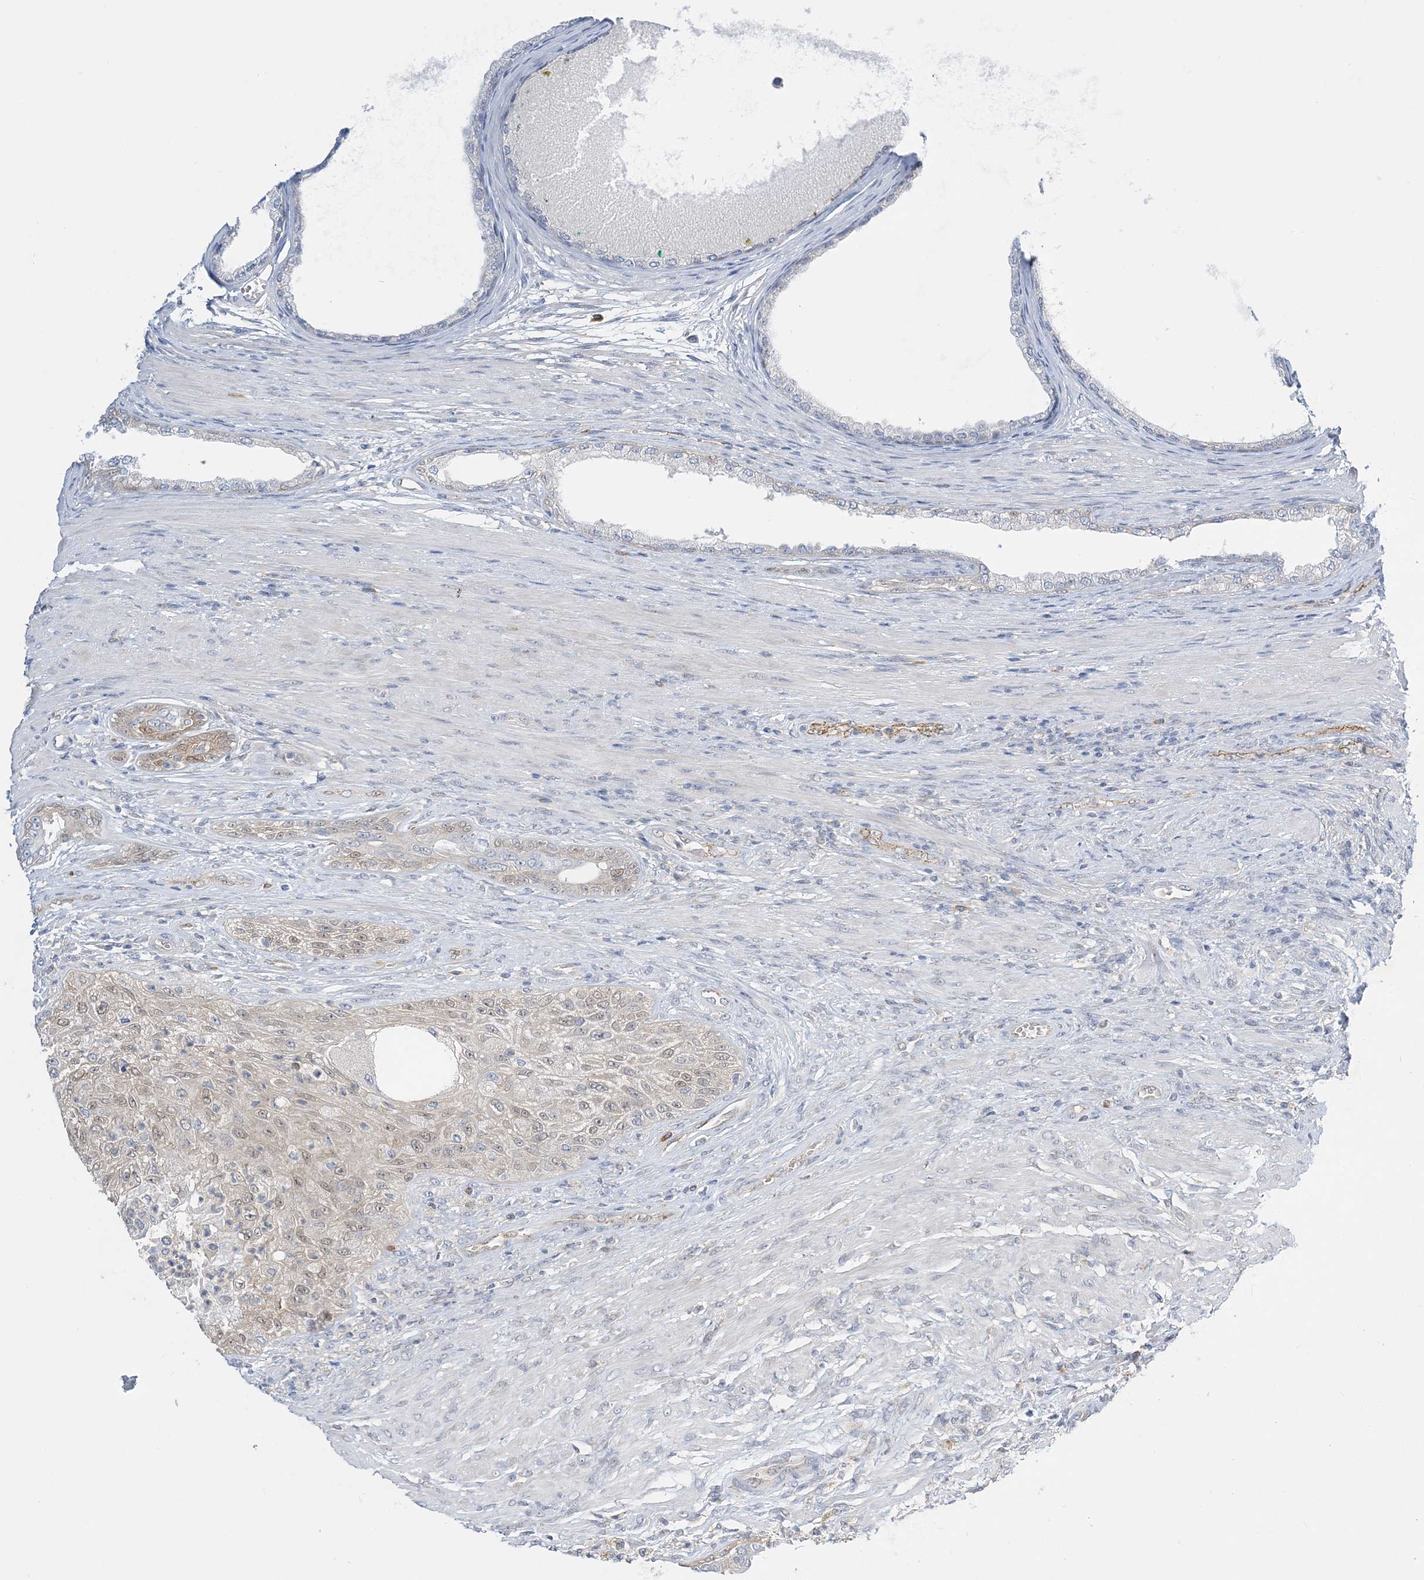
{"staining": {"intensity": "weak", "quantity": "<25%", "location": "cytoplasmic/membranous,nuclear"}, "tissue": "prostate cancer", "cell_type": "Tumor cells", "image_type": "cancer", "snomed": [{"axis": "morphology", "description": "Normal tissue, NOS"}, {"axis": "morphology", "description": "Adenocarcinoma, Low grade"}, {"axis": "topography", "description": "Prostate"}, {"axis": "topography", "description": "Peripheral nerve tissue"}], "caption": "Immunohistochemical staining of human prostate cancer shows no significant positivity in tumor cells.", "gene": "INPP1", "patient": {"sex": "male", "age": 71}}